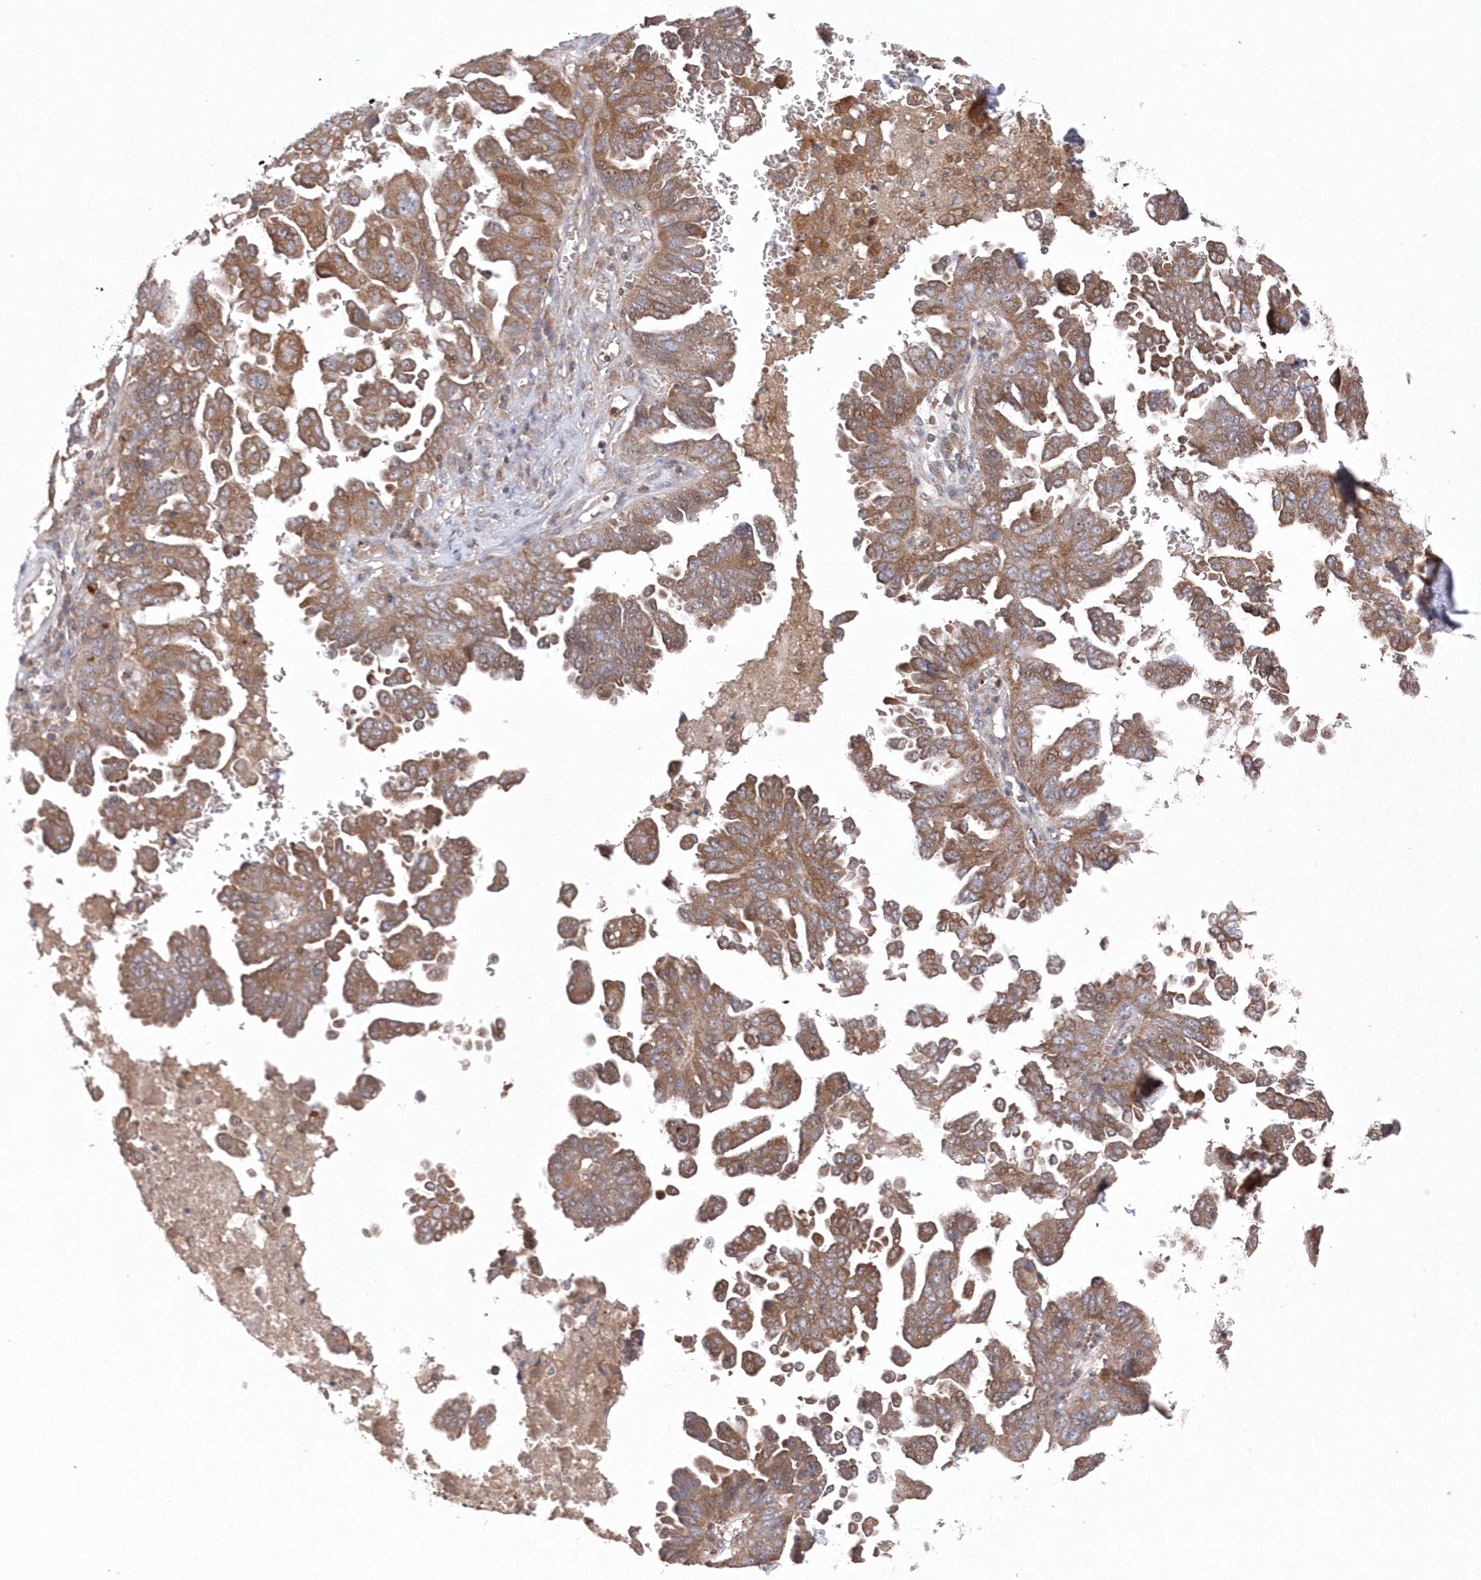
{"staining": {"intensity": "moderate", "quantity": ">75%", "location": "cytoplasmic/membranous"}, "tissue": "ovarian cancer", "cell_type": "Tumor cells", "image_type": "cancer", "snomed": [{"axis": "morphology", "description": "Carcinoma, endometroid"}, {"axis": "topography", "description": "Ovary"}], "caption": "A high-resolution image shows immunohistochemistry staining of endometroid carcinoma (ovarian), which shows moderate cytoplasmic/membranous expression in about >75% of tumor cells.", "gene": "ASNSD1", "patient": {"sex": "female", "age": 62}}